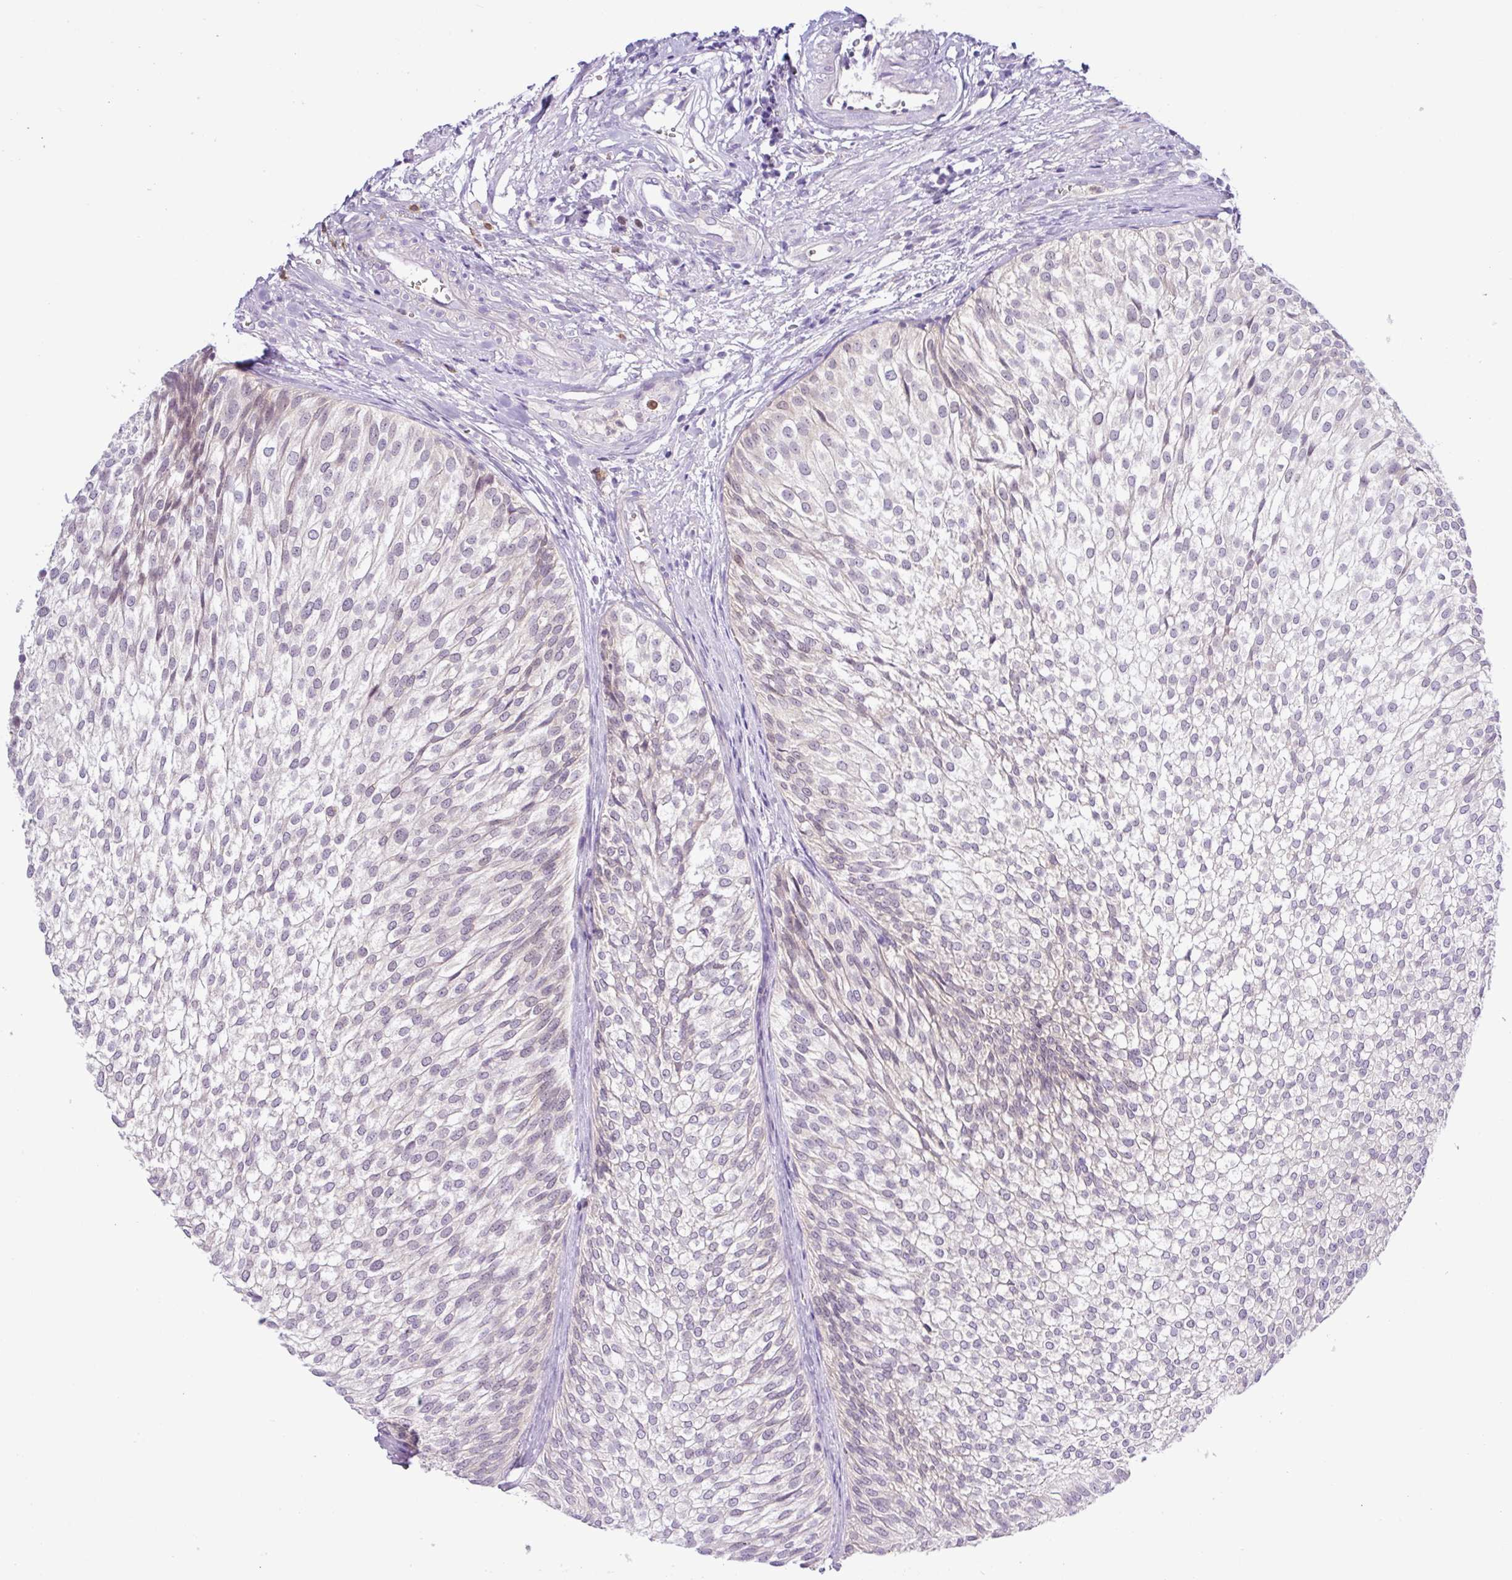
{"staining": {"intensity": "negative", "quantity": "none", "location": "none"}, "tissue": "urothelial cancer", "cell_type": "Tumor cells", "image_type": "cancer", "snomed": [{"axis": "morphology", "description": "Urothelial carcinoma, Low grade"}, {"axis": "topography", "description": "Urinary bladder"}], "caption": "High power microscopy histopathology image of an IHC micrograph of low-grade urothelial carcinoma, revealing no significant staining in tumor cells.", "gene": "TONSL", "patient": {"sex": "male", "age": 91}}